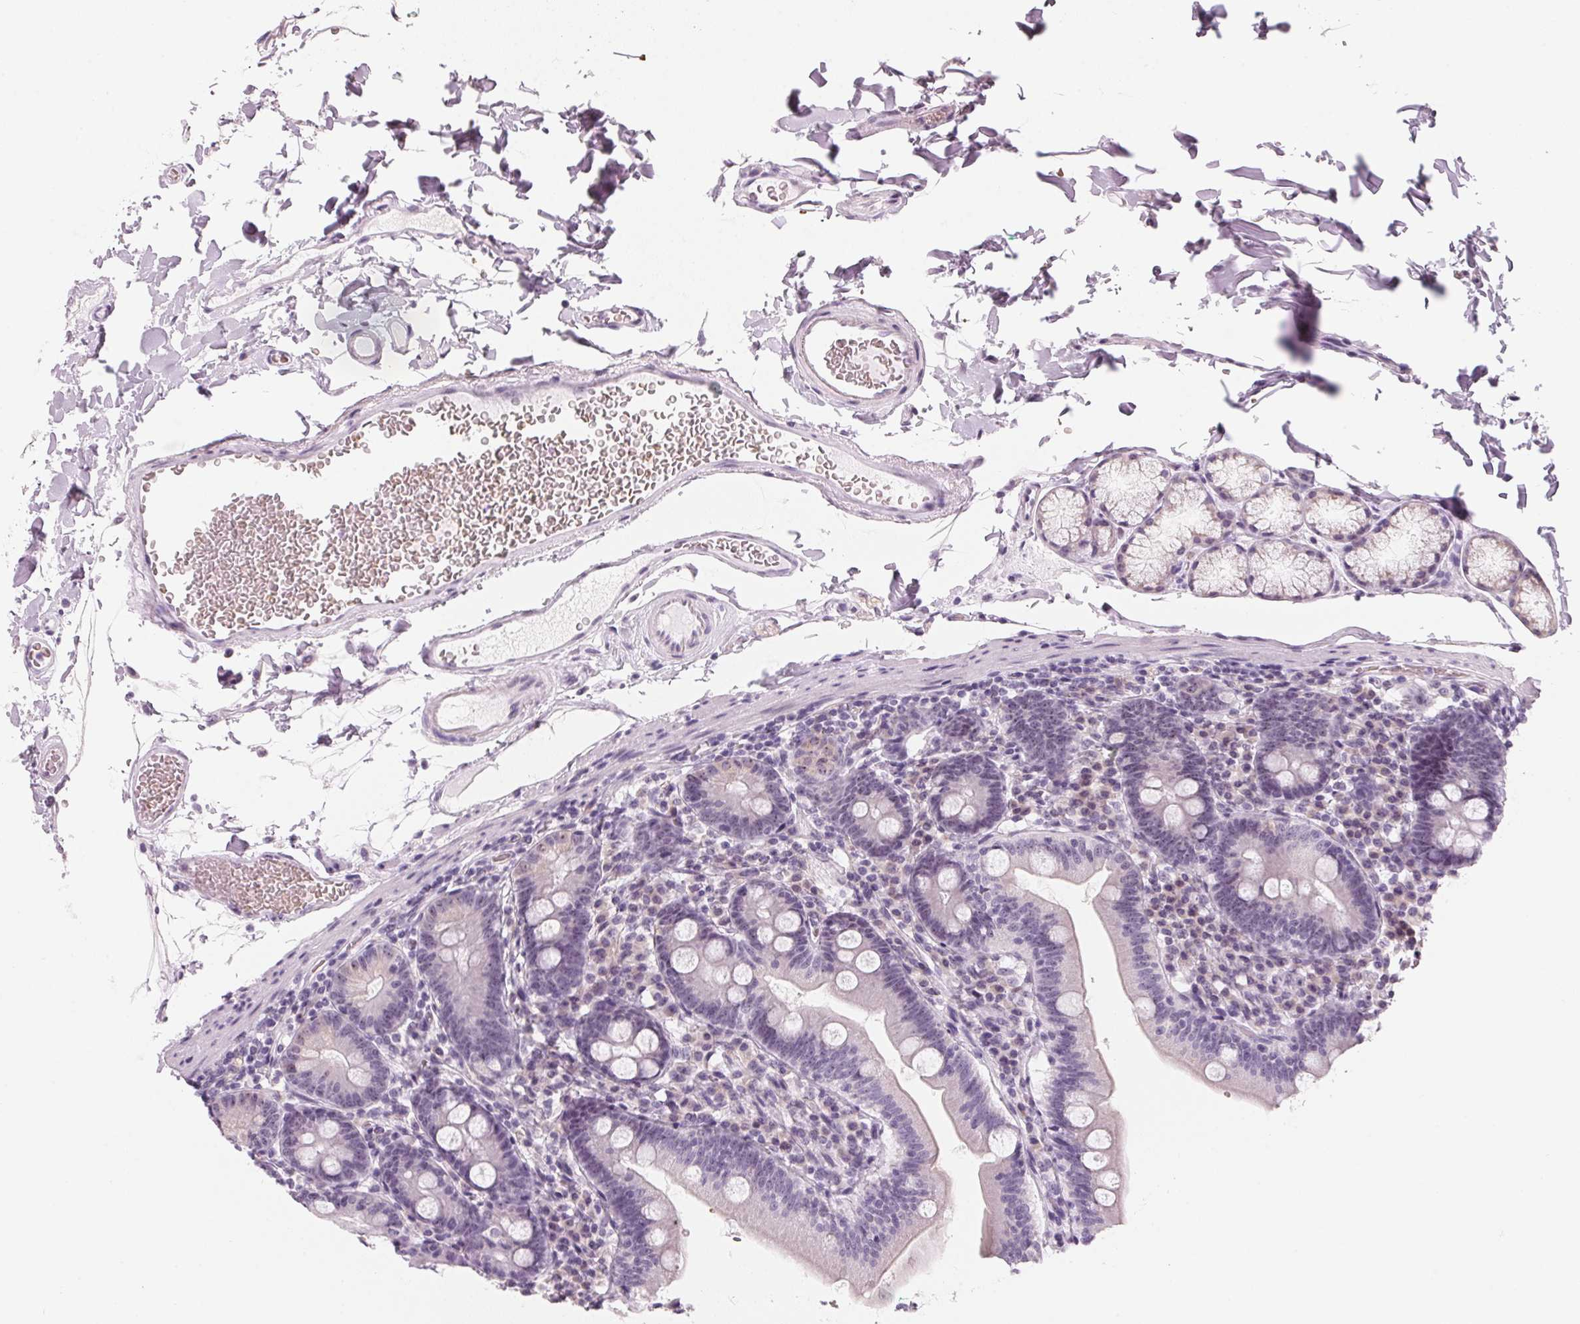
{"staining": {"intensity": "weak", "quantity": "25%-75%", "location": "nuclear"}, "tissue": "duodenum", "cell_type": "Glandular cells", "image_type": "normal", "snomed": [{"axis": "morphology", "description": "Normal tissue, NOS"}, {"axis": "topography", "description": "Duodenum"}], "caption": "Protein staining of unremarkable duodenum displays weak nuclear staining in about 25%-75% of glandular cells. The staining was performed using DAB, with brown indicating positive protein expression. Nuclei are stained blue with hematoxylin.", "gene": "DNTTIP2", "patient": {"sex": "female", "age": 67}}